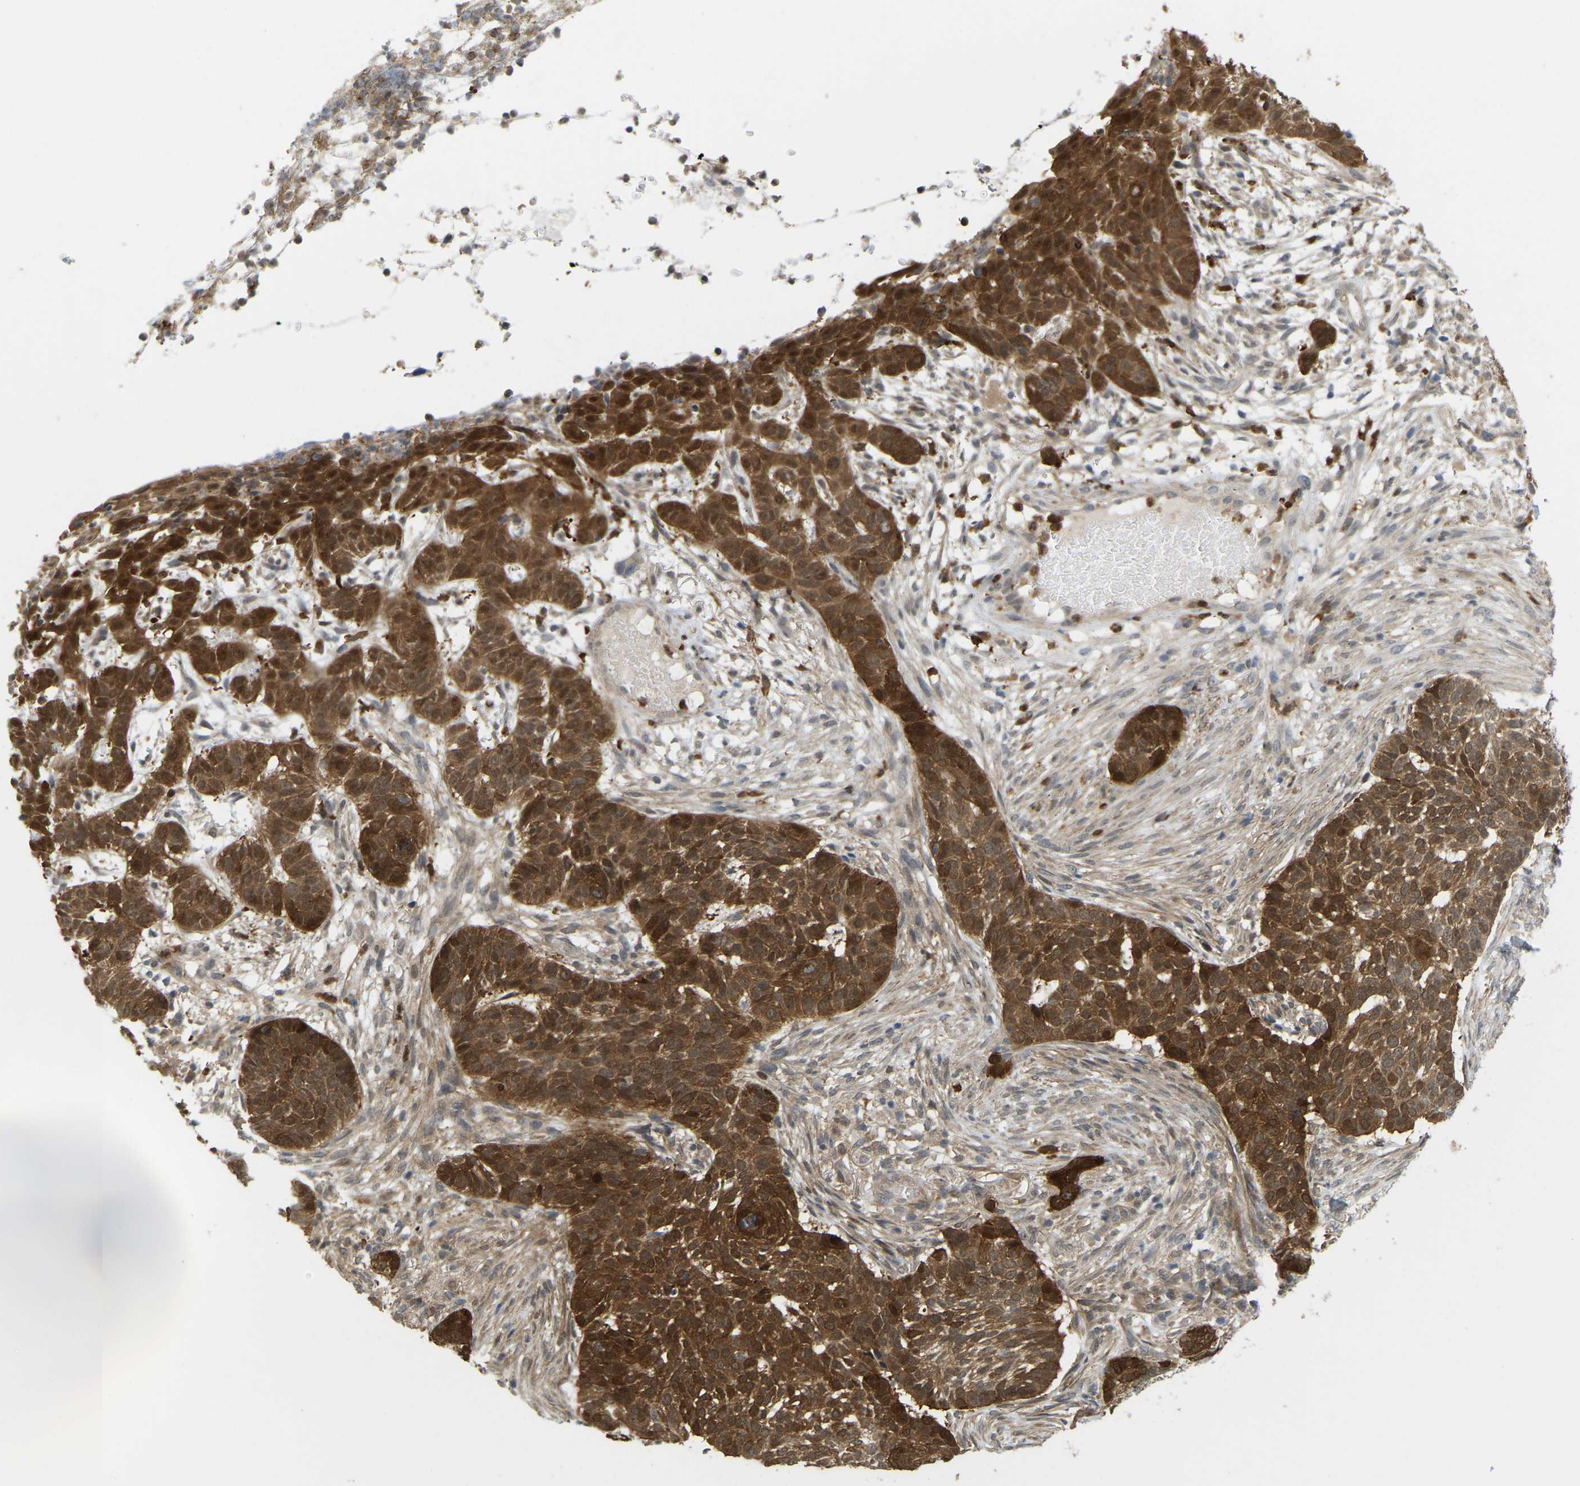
{"staining": {"intensity": "strong", "quantity": ">75%", "location": "cytoplasmic/membranous"}, "tissue": "skin cancer", "cell_type": "Tumor cells", "image_type": "cancer", "snomed": [{"axis": "morphology", "description": "Basal cell carcinoma"}, {"axis": "topography", "description": "Skin"}], "caption": "IHC (DAB) staining of skin basal cell carcinoma demonstrates strong cytoplasmic/membranous protein expression in approximately >75% of tumor cells.", "gene": "SERPINB5", "patient": {"sex": "male", "age": 85}}